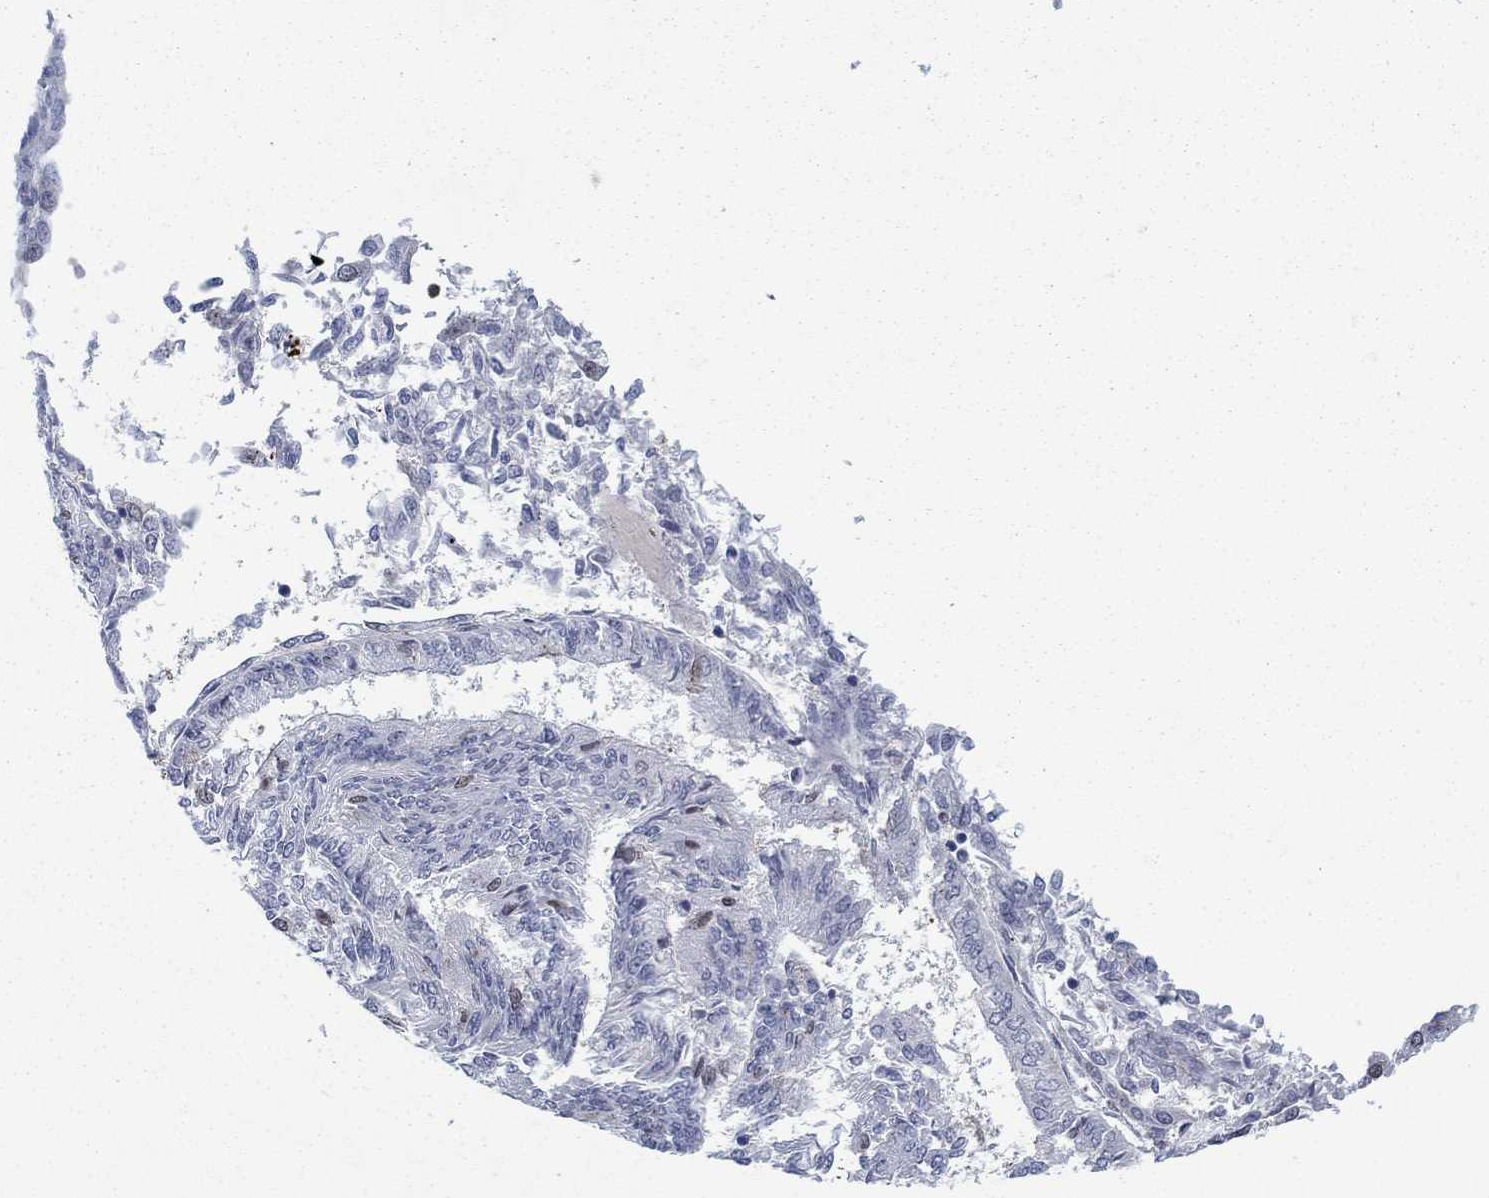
{"staining": {"intensity": "weak", "quantity": "<25%", "location": "nuclear"}, "tissue": "endometrial cancer", "cell_type": "Tumor cells", "image_type": "cancer", "snomed": [{"axis": "morphology", "description": "Adenocarcinoma, NOS"}, {"axis": "topography", "description": "Endometrium"}], "caption": "High magnification brightfield microscopy of endometrial cancer (adenocarcinoma) stained with DAB (brown) and counterstained with hematoxylin (blue): tumor cells show no significant positivity. The staining is performed using DAB (3,3'-diaminobenzidine) brown chromogen with nuclei counter-stained in using hematoxylin.", "gene": "SH3RF1", "patient": {"sex": "female", "age": 58}}